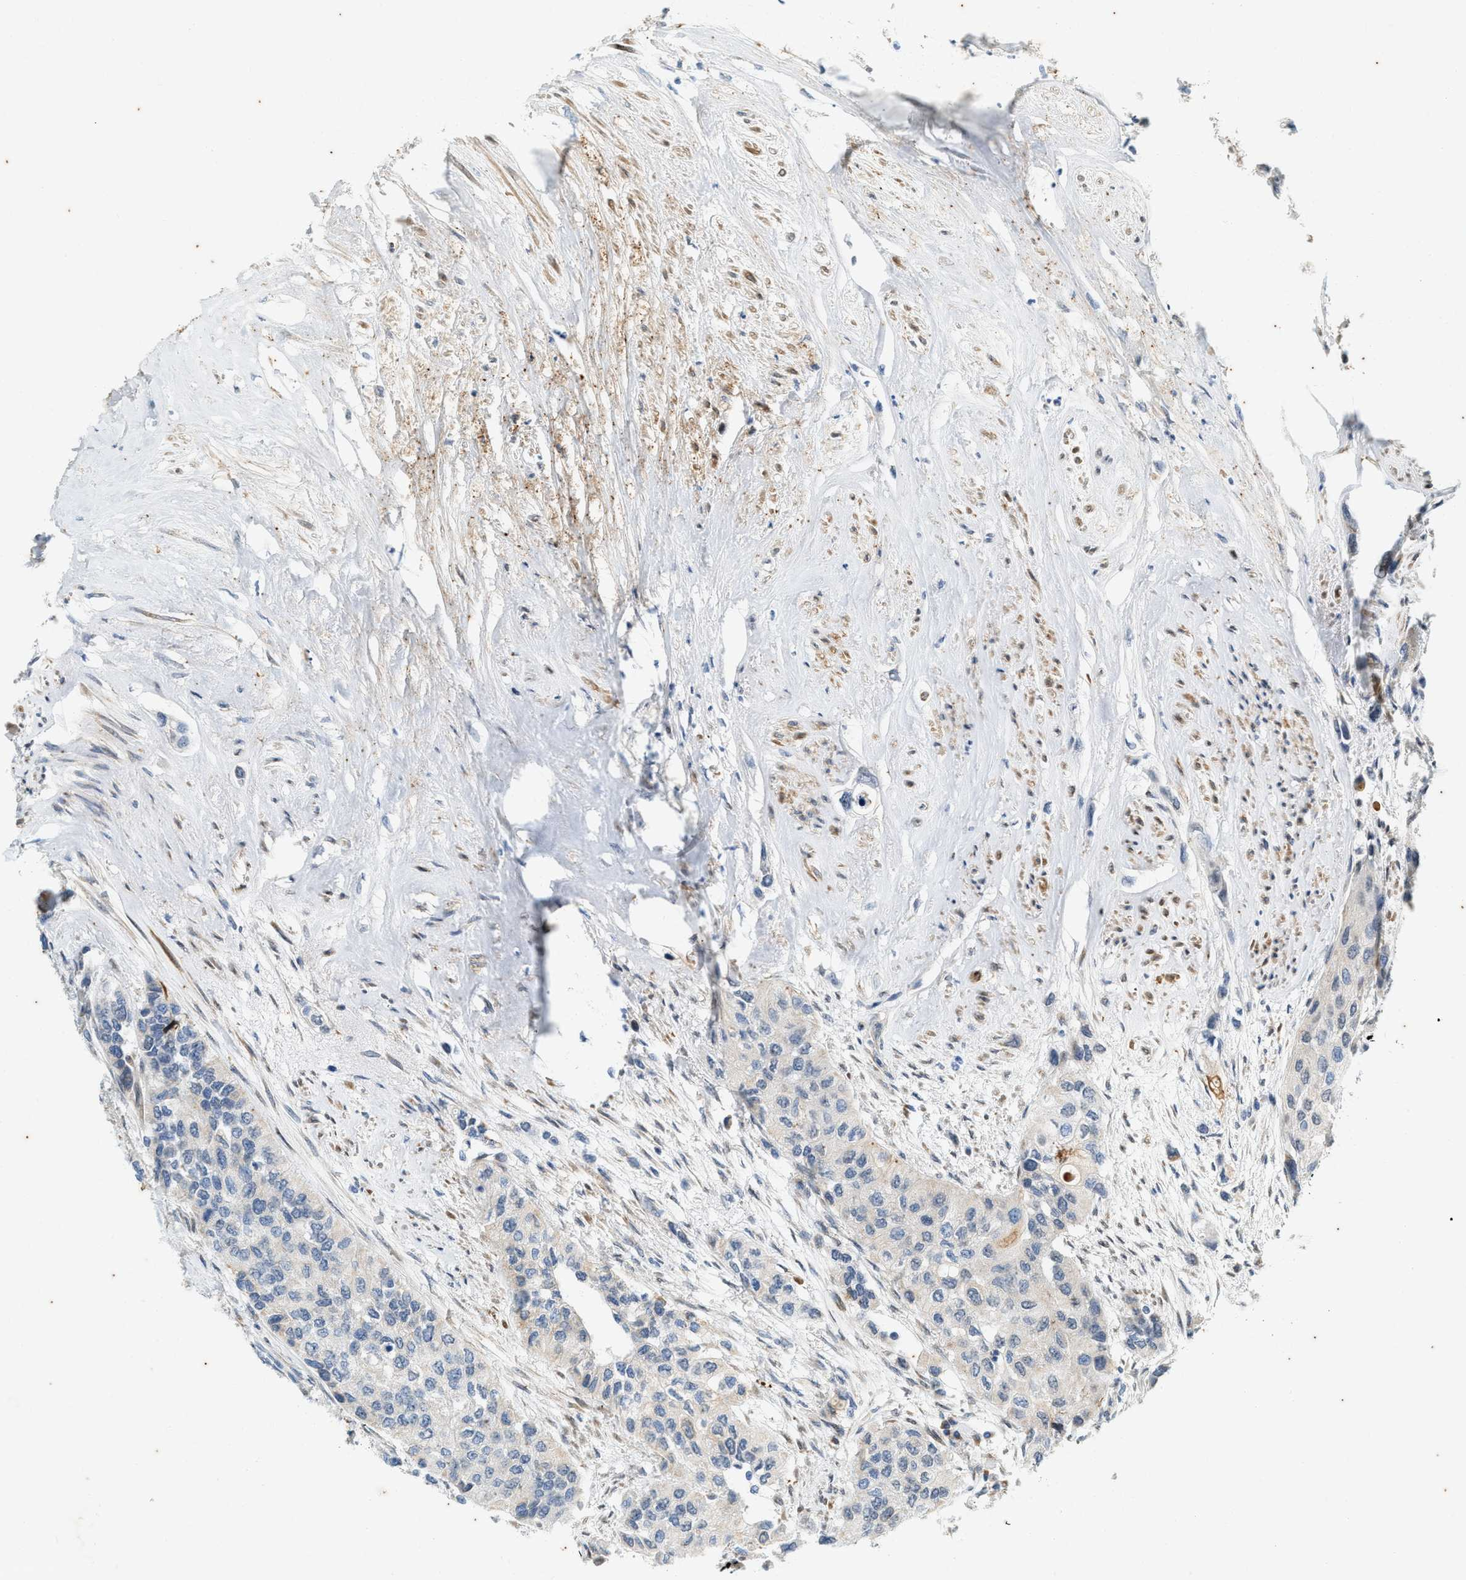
{"staining": {"intensity": "negative", "quantity": "none", "location": "none"}, "tissue": "urothelial cancer", "cell_type": "Tumor cells", "image_type": "cancer", "snomed": [{"axis": "morphology", "description": "Urothelial carcinoma, High grade"}, {"axis": "topography", "description": "Urinary bladder"}], "caption": "High power microscopy photomicrograph of an IHC histopathology image of high-grade urothelial carcinoma, revealing no significant staining in tumor cells.", "gene": "CHPF2", "patient": {"sex": "female", "age": 56}}